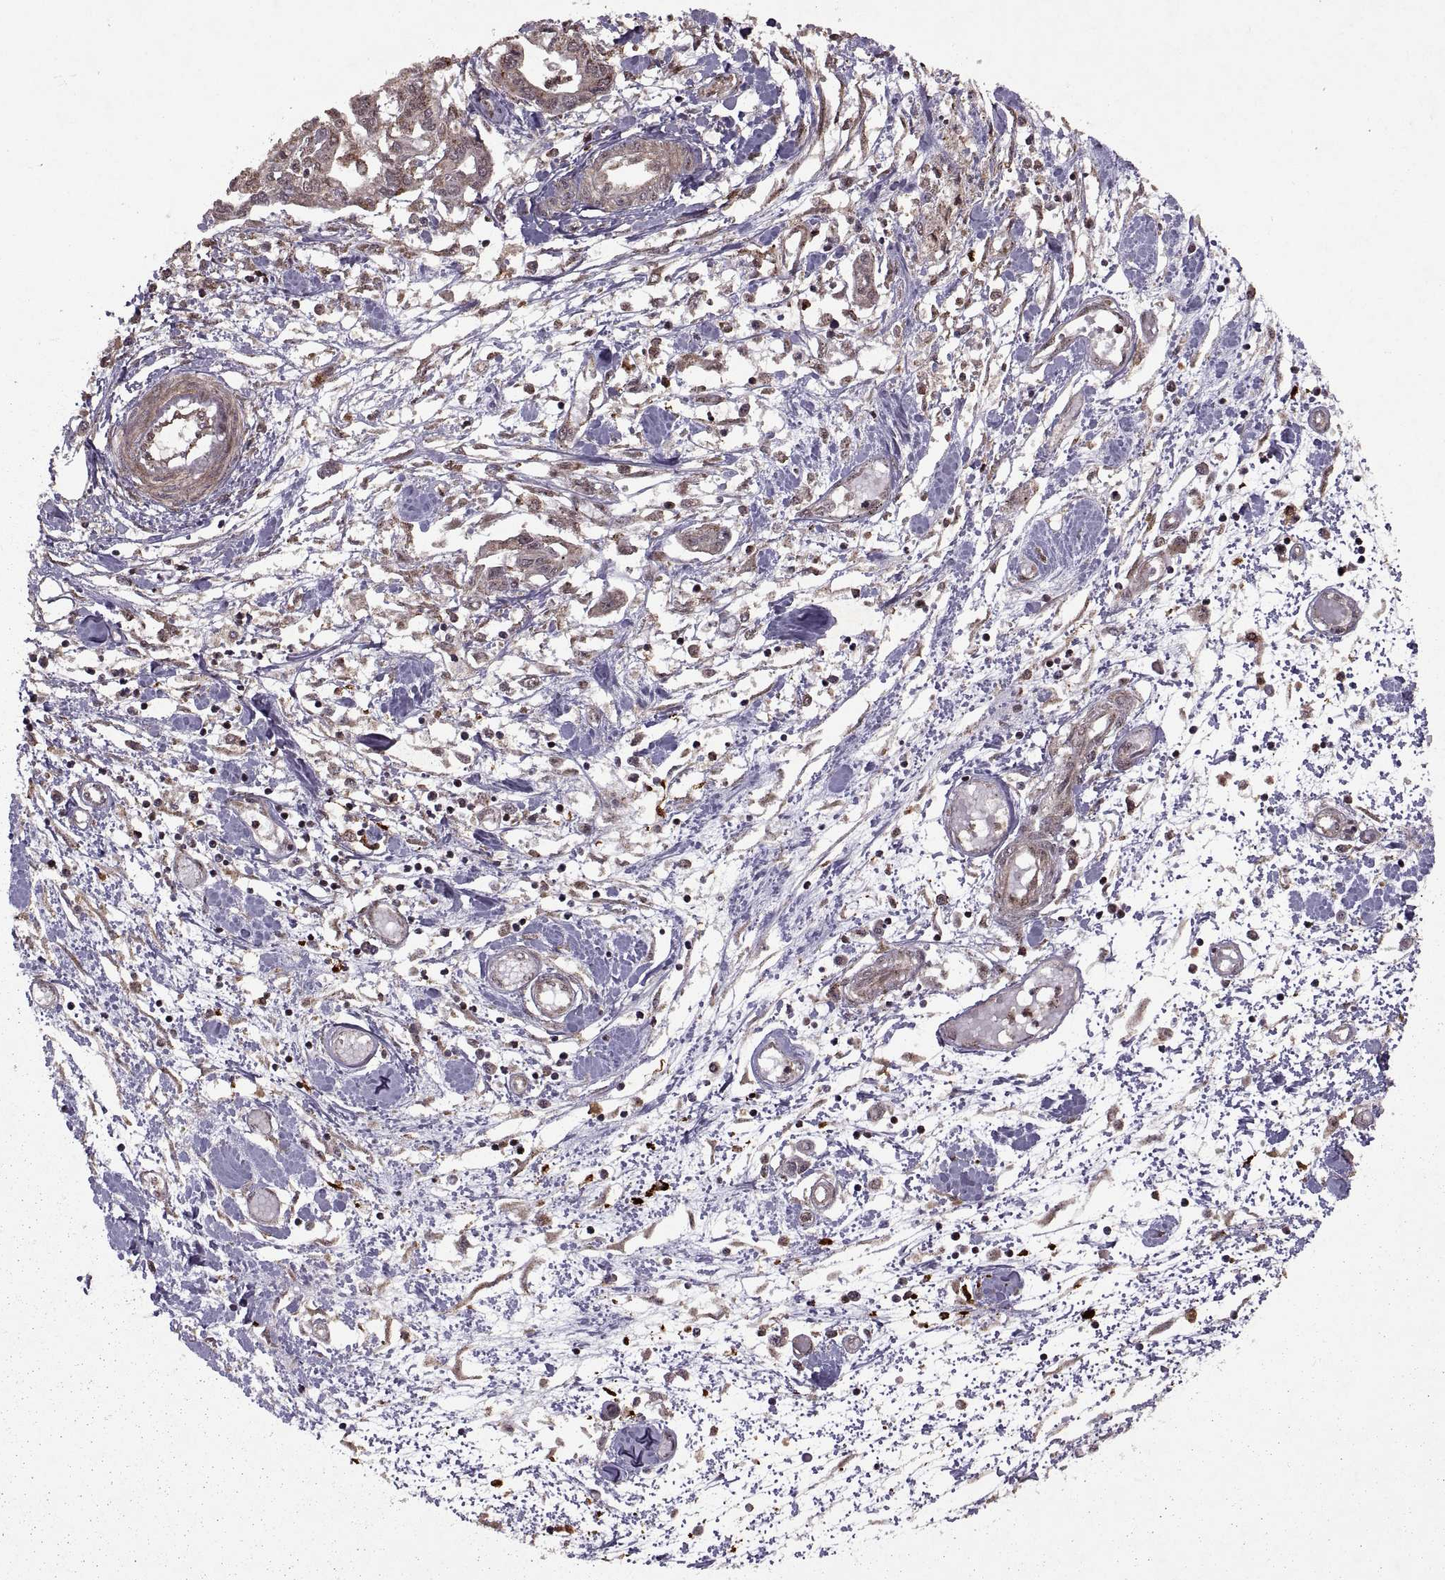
{"staining": {"intensity": "negative", "quantity": "none", "location": "none"}, "tissue": "pancreatic cancer", "cell_type": "Tumor cells", "image_type": "cancer", "snomed": [{"axis": "morphology", "description": "Adenocarcinoma, NOS"}, {"axis": "topography", "description": "Pancreas"}], "caption": "An immunohistochemistry (IHC) photomicrograph of adenocarcinoma (pancreatic) is shown. There is no staining in tumor cells of adenocarcinoma (pancreatic).", "gene": "PTOV1", "patient": {"sex": "male", "age": 60}}